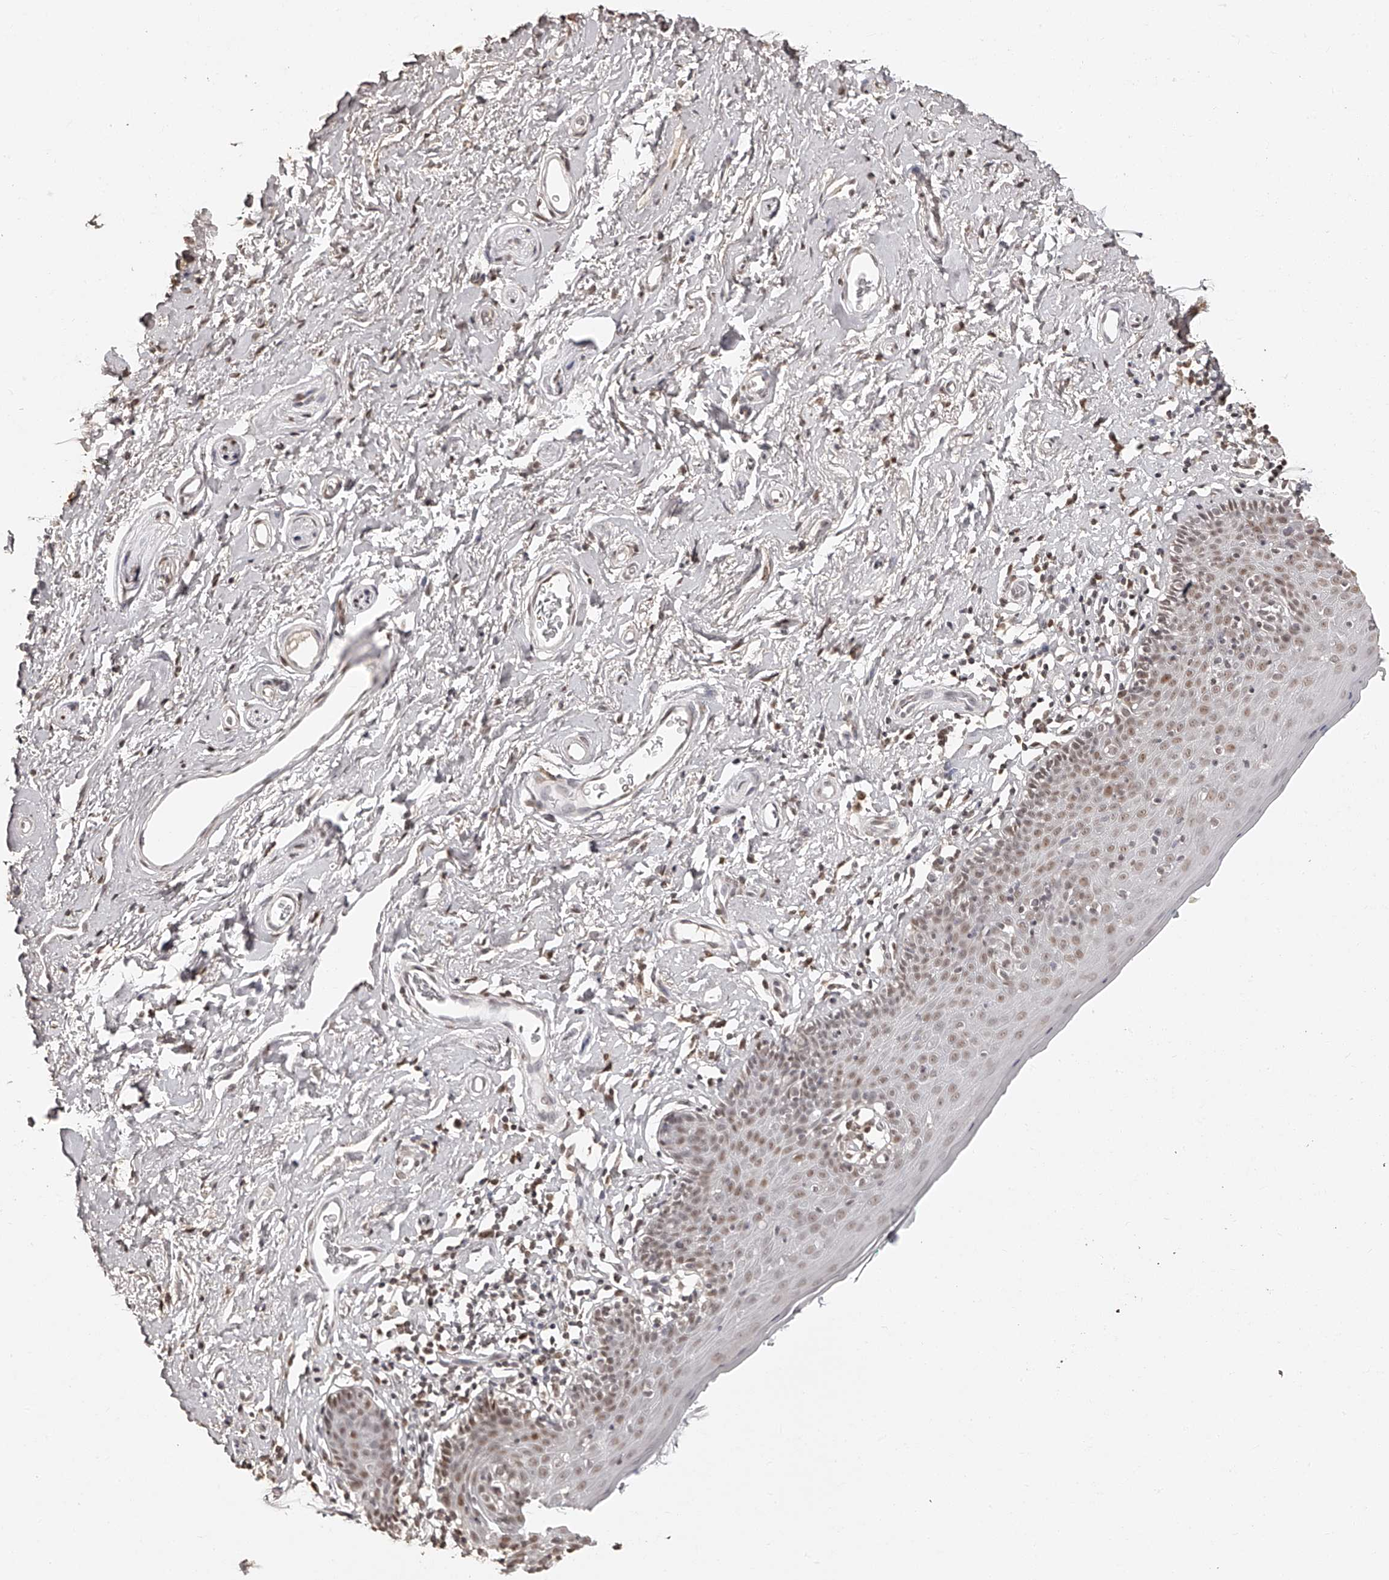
{"staining": {"intensity": "moderate", "quantity": "25%-75%", "location": "nuclear"}, "tissue": "skin", "cell_type": "Epidermal cells", "image_type": "normal", "snomed": [{"axis": "morphology", "description": "Normal tissue, NOS"}, {"axis": "topography", "description": "Vulva"}], "caption": "Protein analysis of benign skin displays moderate nuclear expression in about 25%-75% of epidermal cells.", "gene": "ZNF503", "patient": {"sex": "female", "age": 66}}